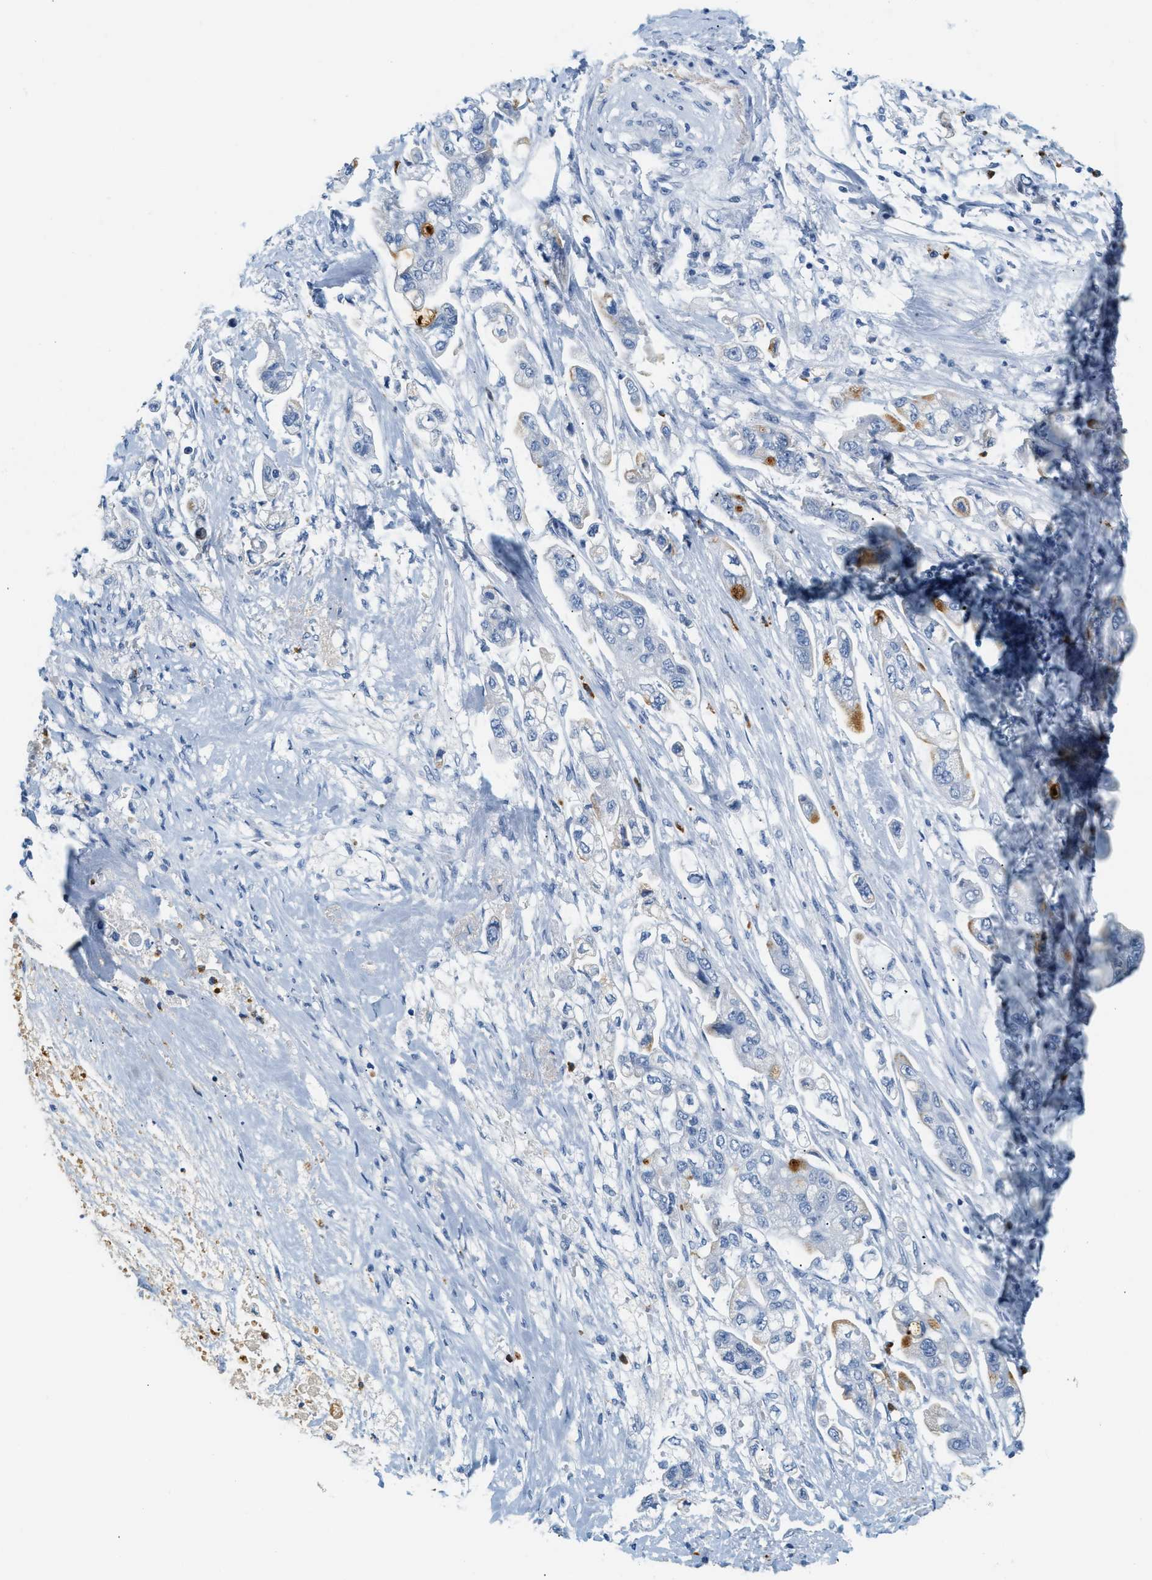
{"staining": {"intensity": "negative", "quantity": "none", "location": "none"}, "tissue": "stomach cancer", "cell_type": "Tumor cells", "image_type": "cancer", "snomed": [{"axis": "morphology", "description": "Adenocarcinoma, NOS"}, {"axis": "topography", "description": "Stomach"}], "caption": "This image is of stomach cancer stained with IHC to label a protein in brown with the nuclei are counter-stained blue. There is no expression in tumor cells. The staining is performed using DAB (3,3'-diaminobenzidine) brown chromogen with nuclei counter-stained in using hematoxylin.", "gene": "LCN2", "patient": {"sex": "male", "age": 62}}